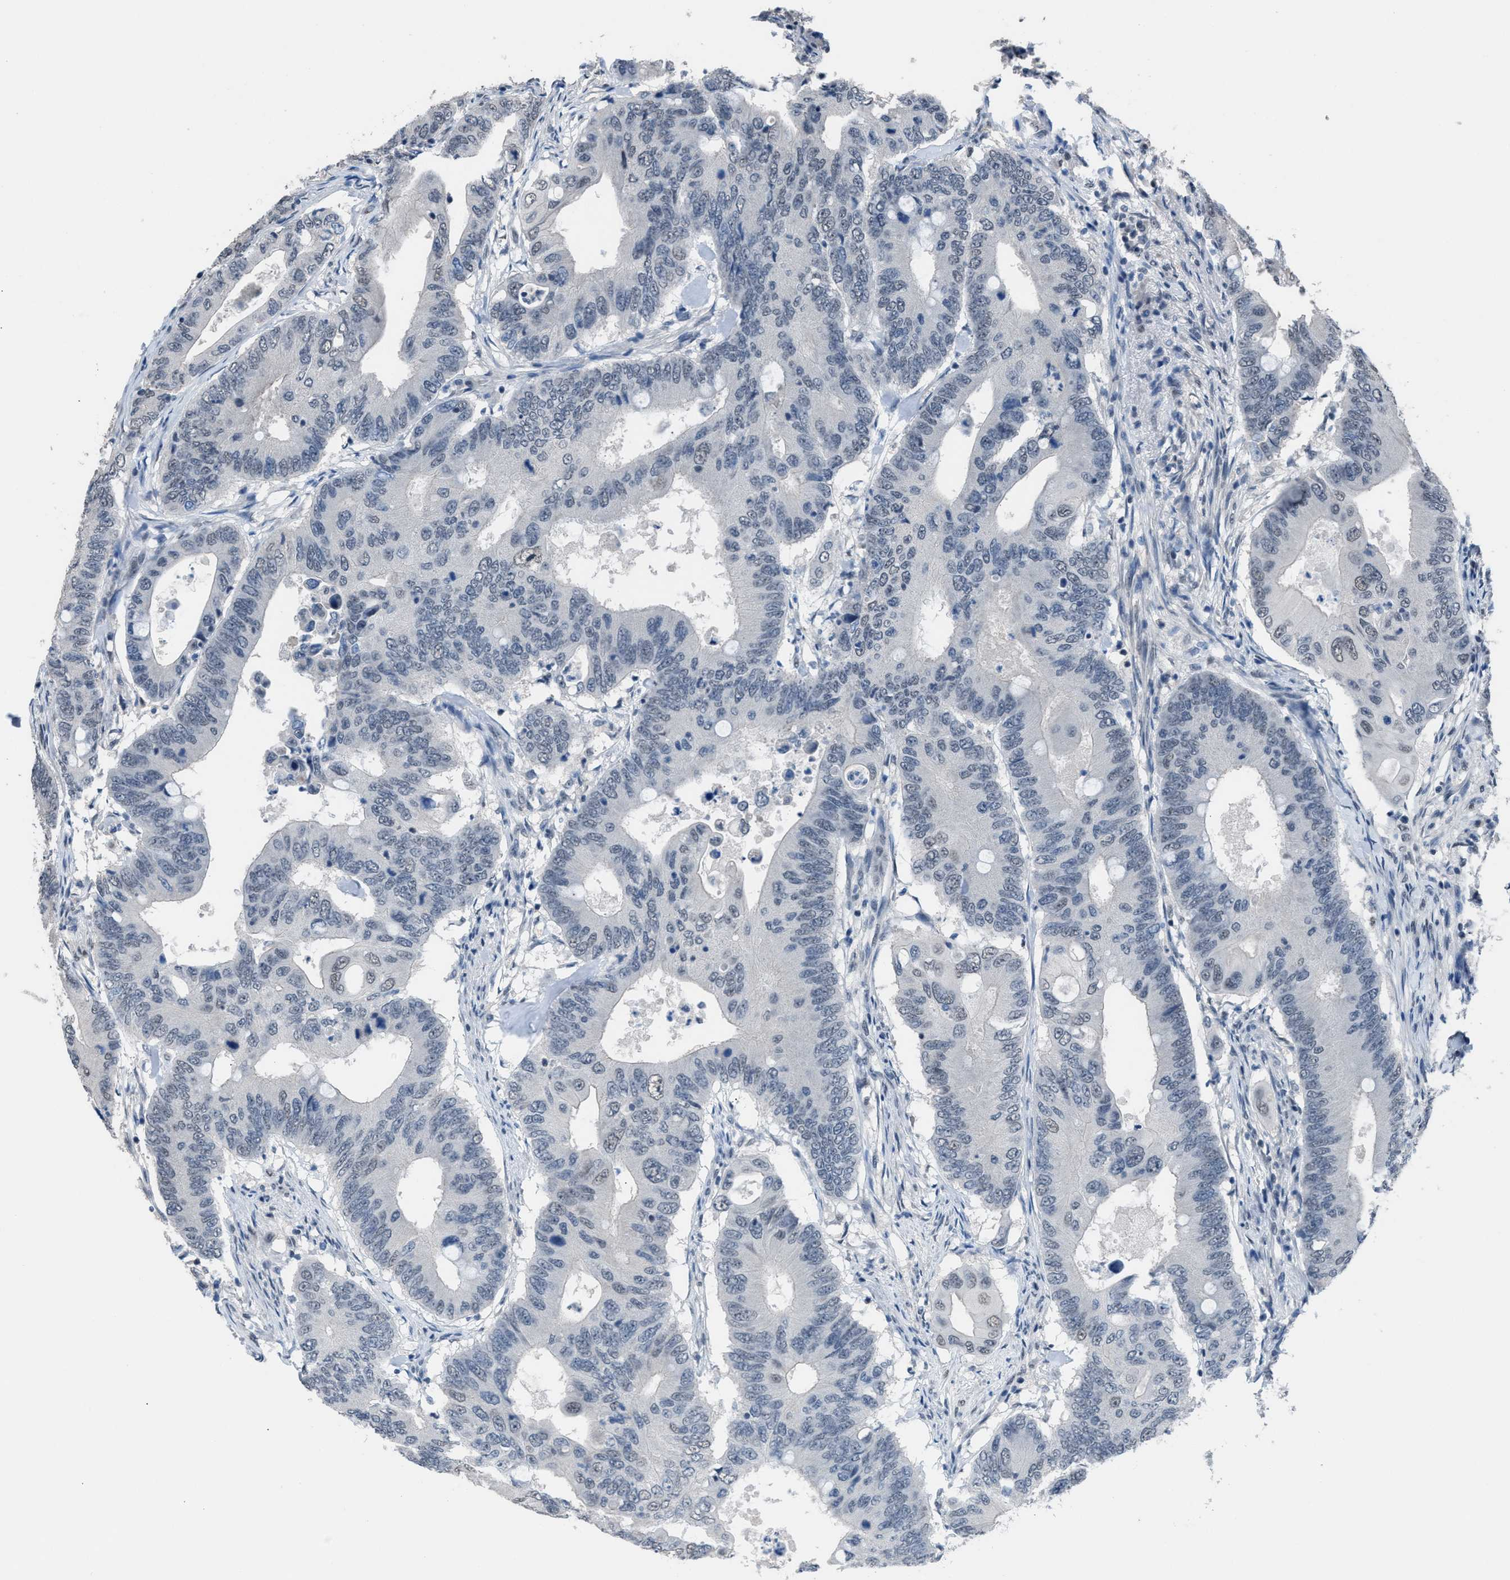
{"staining": {"intensity": "negative", "quantity": "none", "location": "none"}, "tissue": "colorectal cancer", "cell_type": "Tumor cells", "image_type": "cancer", "snomed": [{"axis": "morphology", "description": "Adenocarcinoma, NOS"}, {"axis": "topography", "description": "Colon"}], "caption": "Immunohistochemistry (IHC) micrograph of neoplastic tissue: adenocarcinoma (colorectal) stained with DAB (3,3'-diaminobenzidine) exhibits no significant protein positivity in tumor cells.", "gene": "ZNF276", "patient": {"sex": "male", "age": 71}}